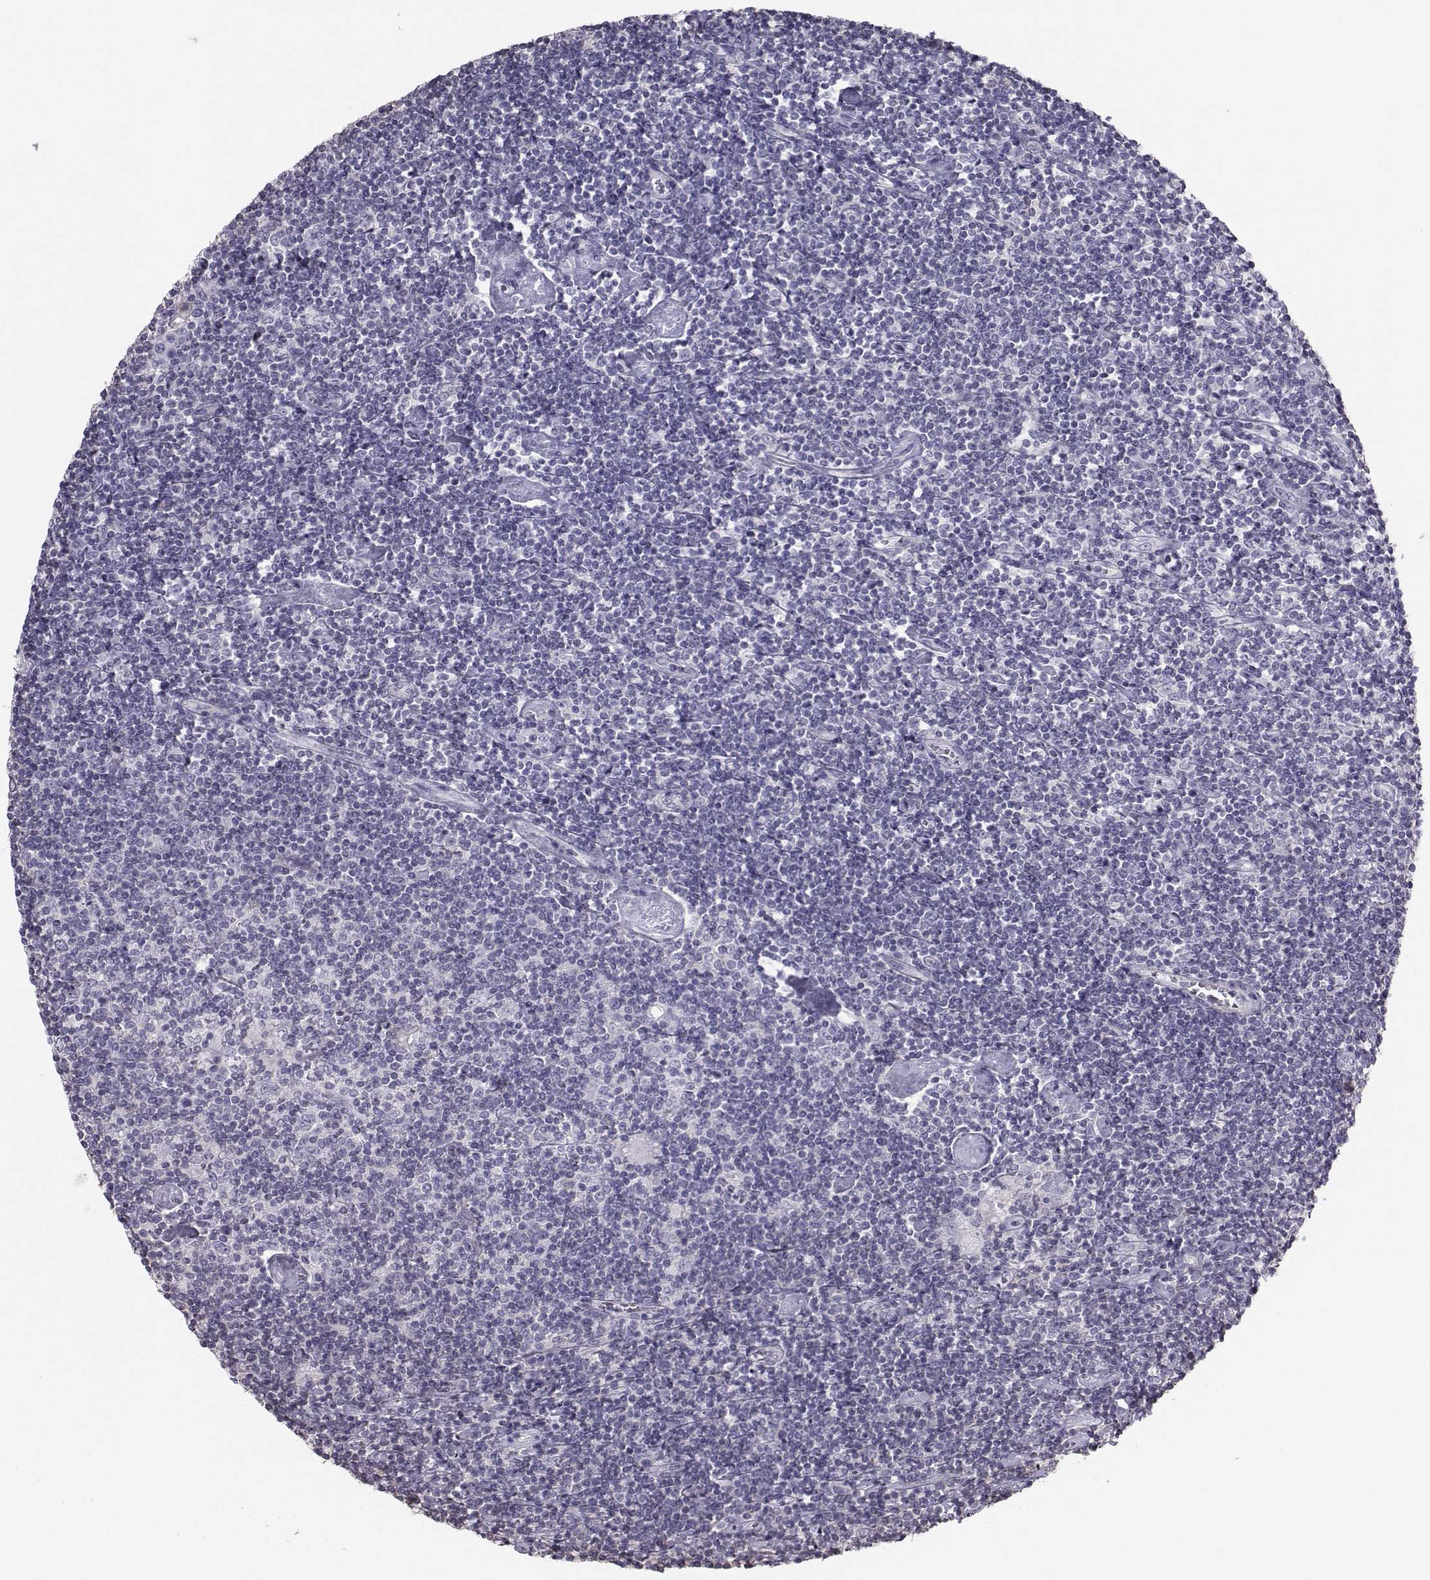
{"staining": {"intensity": "negative", "quantity": "none", "location": "none"}, "tissue": "lymphoma", "cell_type": "Tumor cells", "image_type": "cancer", "snomed": [{"axis": "morphology", "description": "Hodgkin's disease, NOS"}, {"axis": "topography", "description": "Lymph node"}], "caption": "There is no significant staining in tumor cells of lymphoma.", "gene": "GARIN3", "patient": {"sex": "male", "age": 40}}